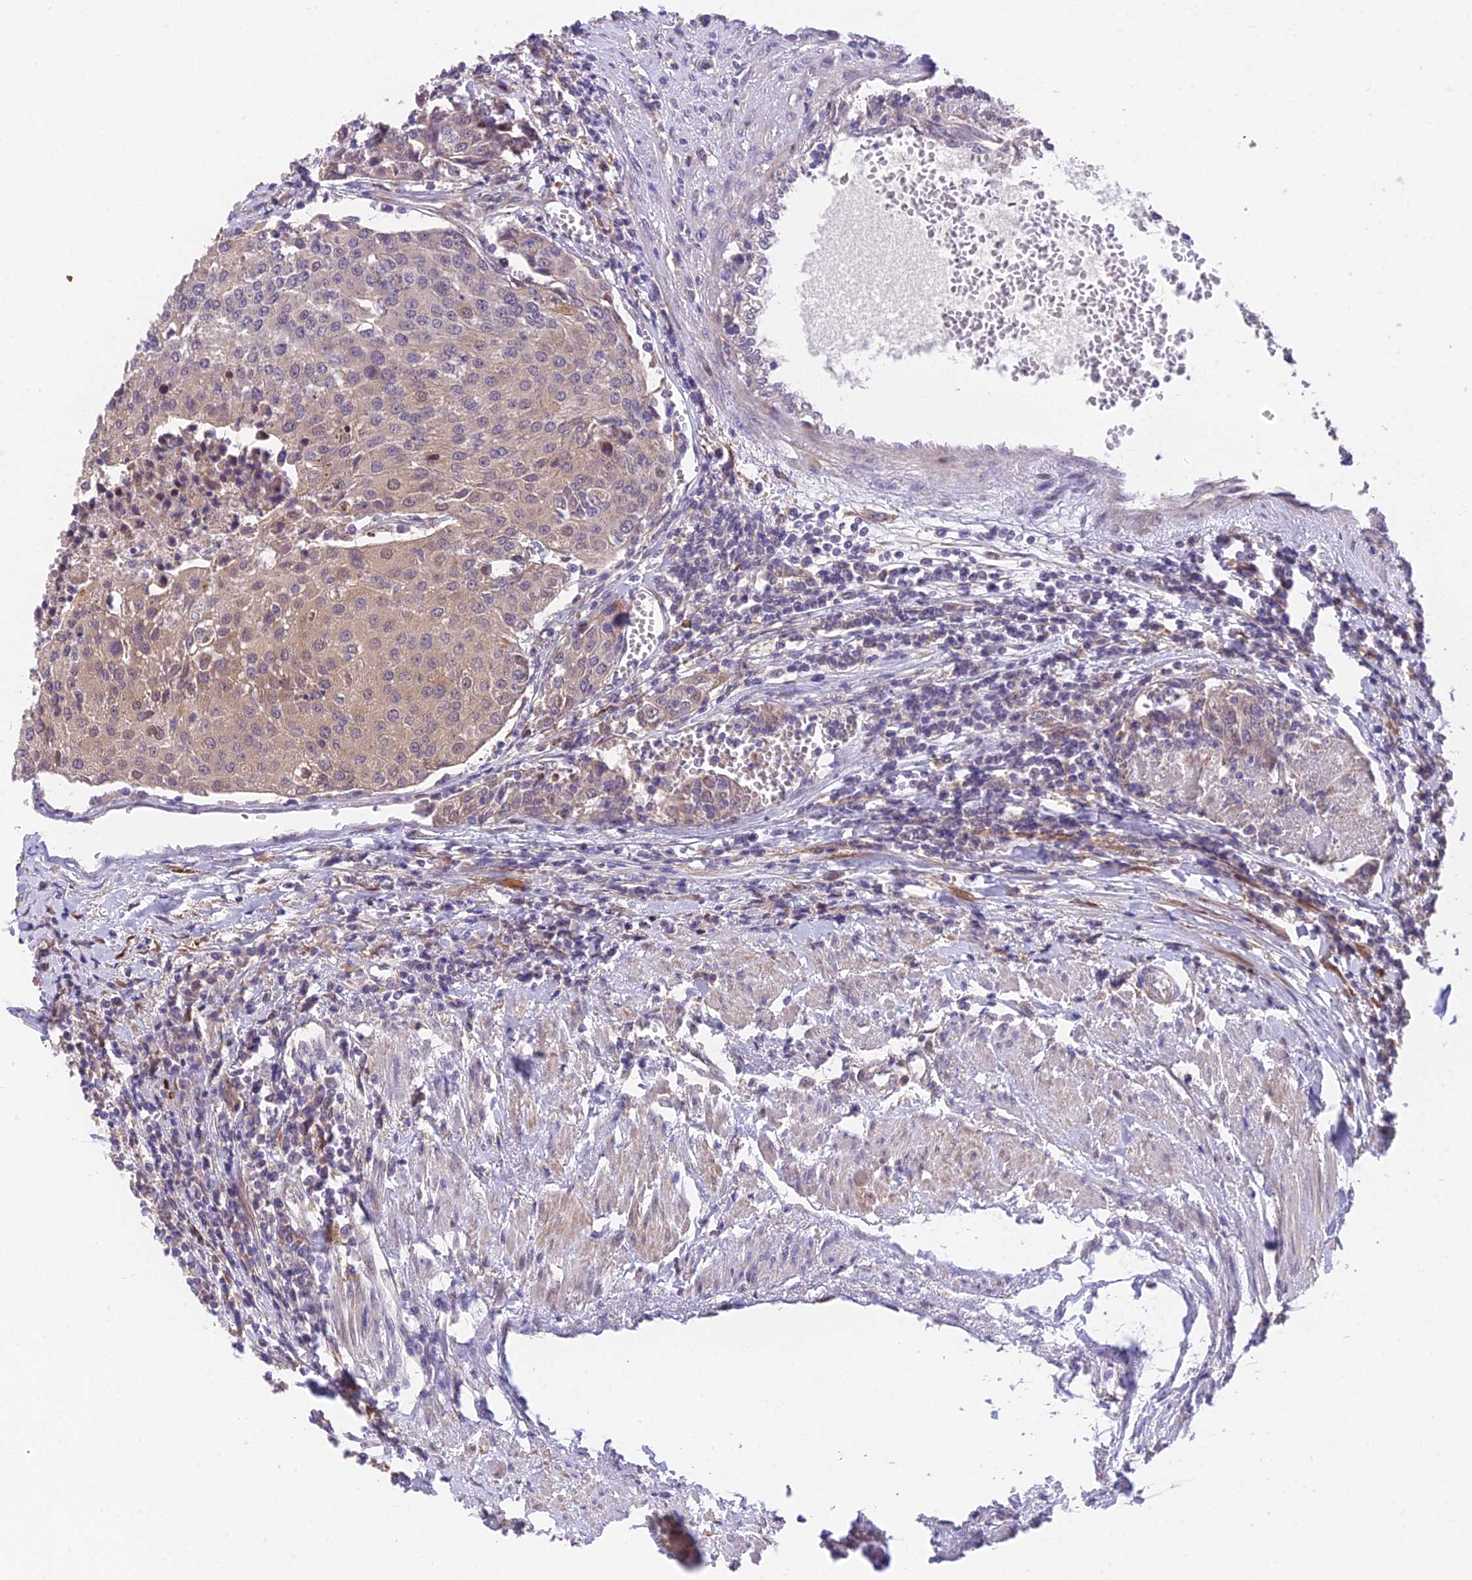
{"staining": {"intensity": "weak", "quantity": "<25%", "location": "cytoplasmic/membranous"}, "tissue": "urothelial cancer", "cell_type": "Tumor cells", "image_type": "cancer", "snomed": [{"axis": "morphology", "description": "Urothelial carcinoma, High grade"}, {"axis": "topography", "description": "Urinary bladder"}], "caption": "IHC micrograph of neoplastic tissue: urothelial carcinoma (high-grade) stained with DAB (3,3'-diaminobenzidine) displays no significant protein positivity in tumor cells.", "gene": "PUS10", "patient": {"sex": "female", "age": 85}}